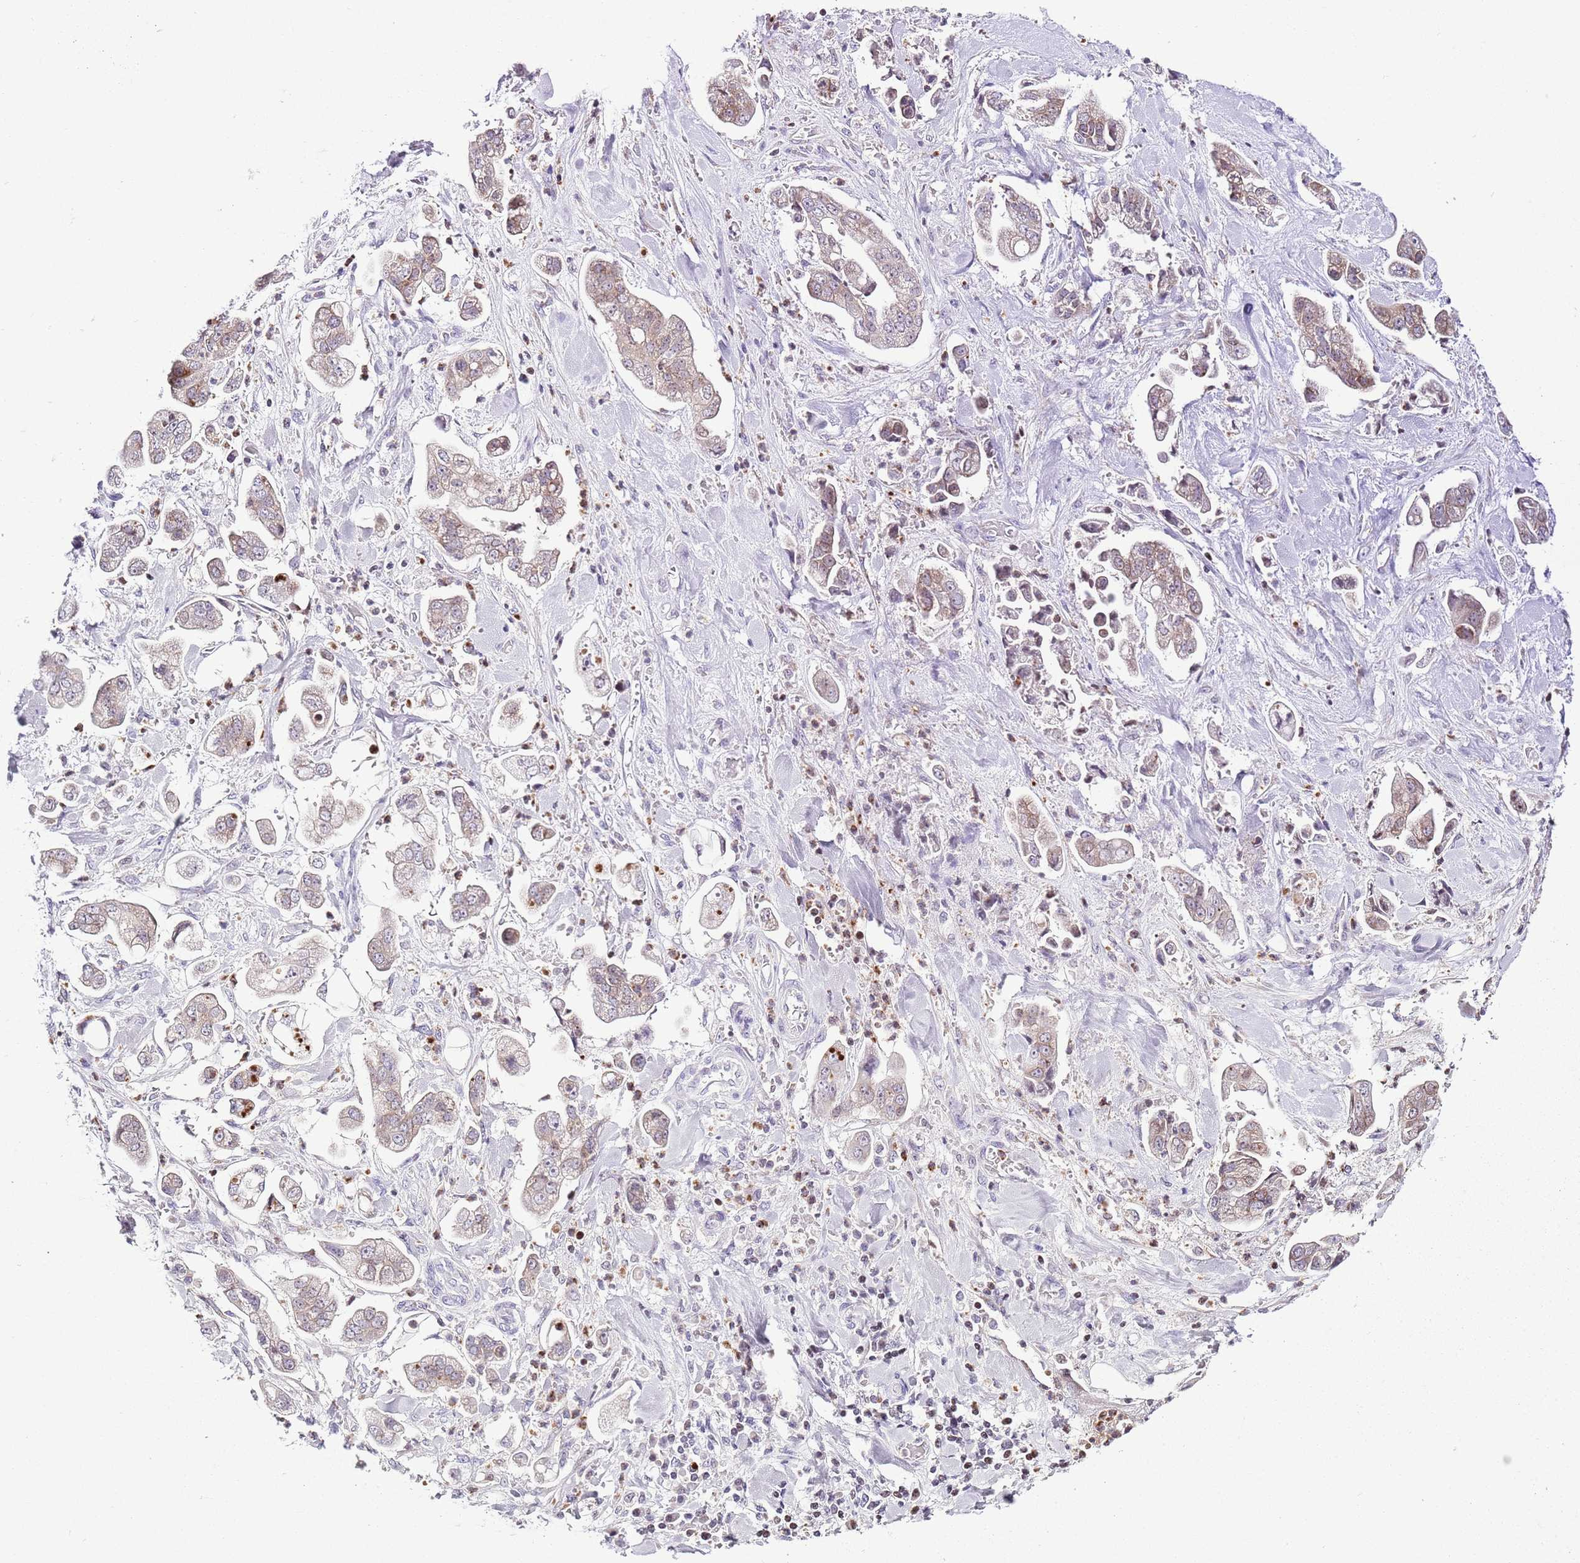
{"staining": {"intensity": "weak", "quantity": "25%-75%", "location": "cytoplasmic/membranous"}, "tissue": "stomach cancer", "cell_type": "Tumor cells", "image_type": "cancer", "snomed": [{"axis": "morphology", "description": "Adenocarcinoma, NOS"}, {"axis": "topography", "description": "Stomach"}], "caption": "Immunohistochemistry image of stomach adenocarcinoma stained for a protein (brown), which exhibits low levels of weak cytoplasmic/membranous expression in approximately 25%-75% of tumor cells.", "gene": "PRR15", "patient": {"sex": "male", "age": 62}}